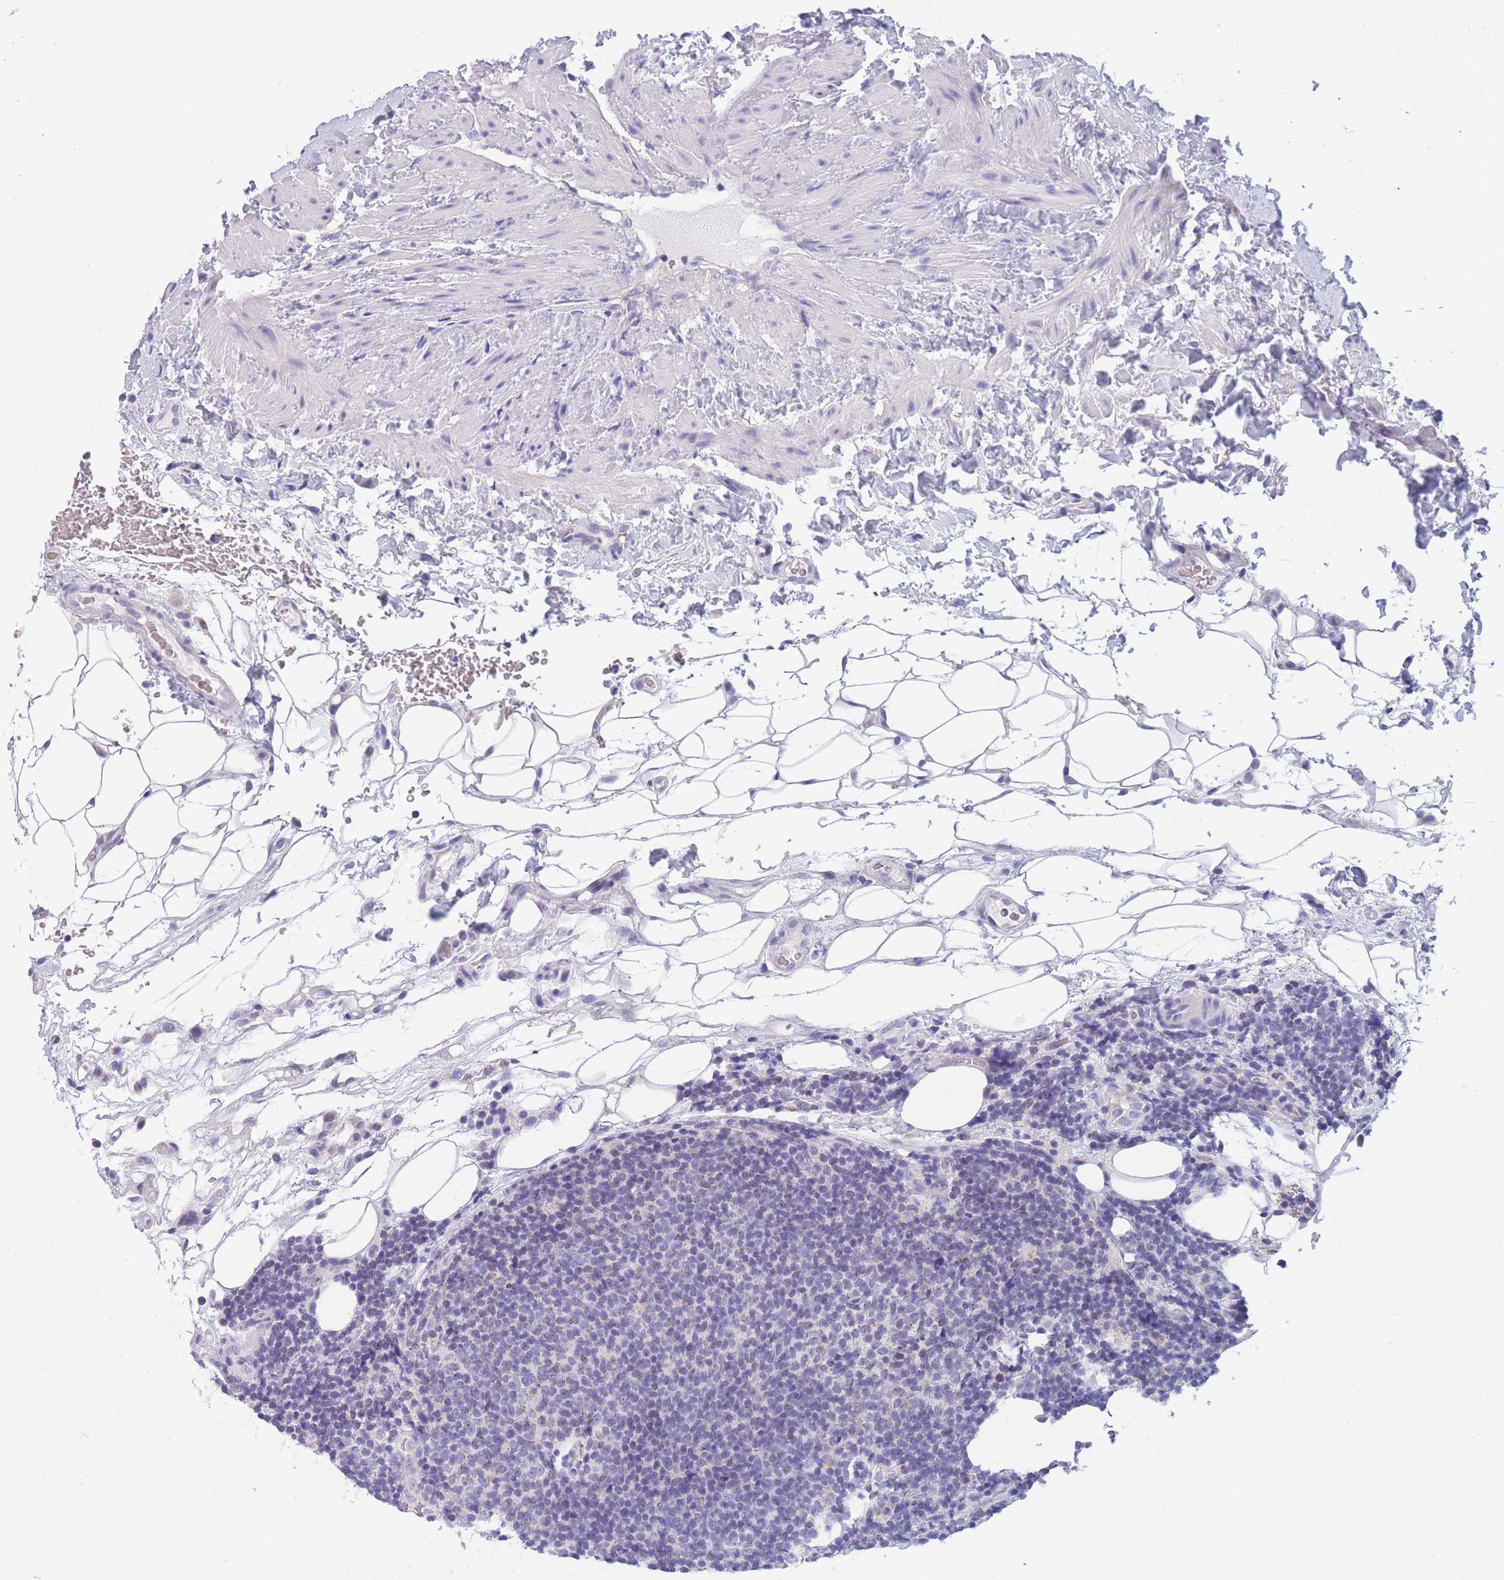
{"staining": {"intensity": "negative", "quantity": "none", "location": "none"}, "tissue": "lymphoma", "cell_type": "Tumor cells", "image_type": "cancer", "snomed": [{"axis": "morphology", "description": "Malignant lymphoma, non-Hodgkin's type, Low grade"}, {"axis": "topography", "description": "Lymph node"}], "caption": "The immunohistochemistry (IHC) image has no significant expression in tumor cells of lymphoma tissue.", "gene": "DHRS11", "patient": {"sex": "male", "age": 66}}